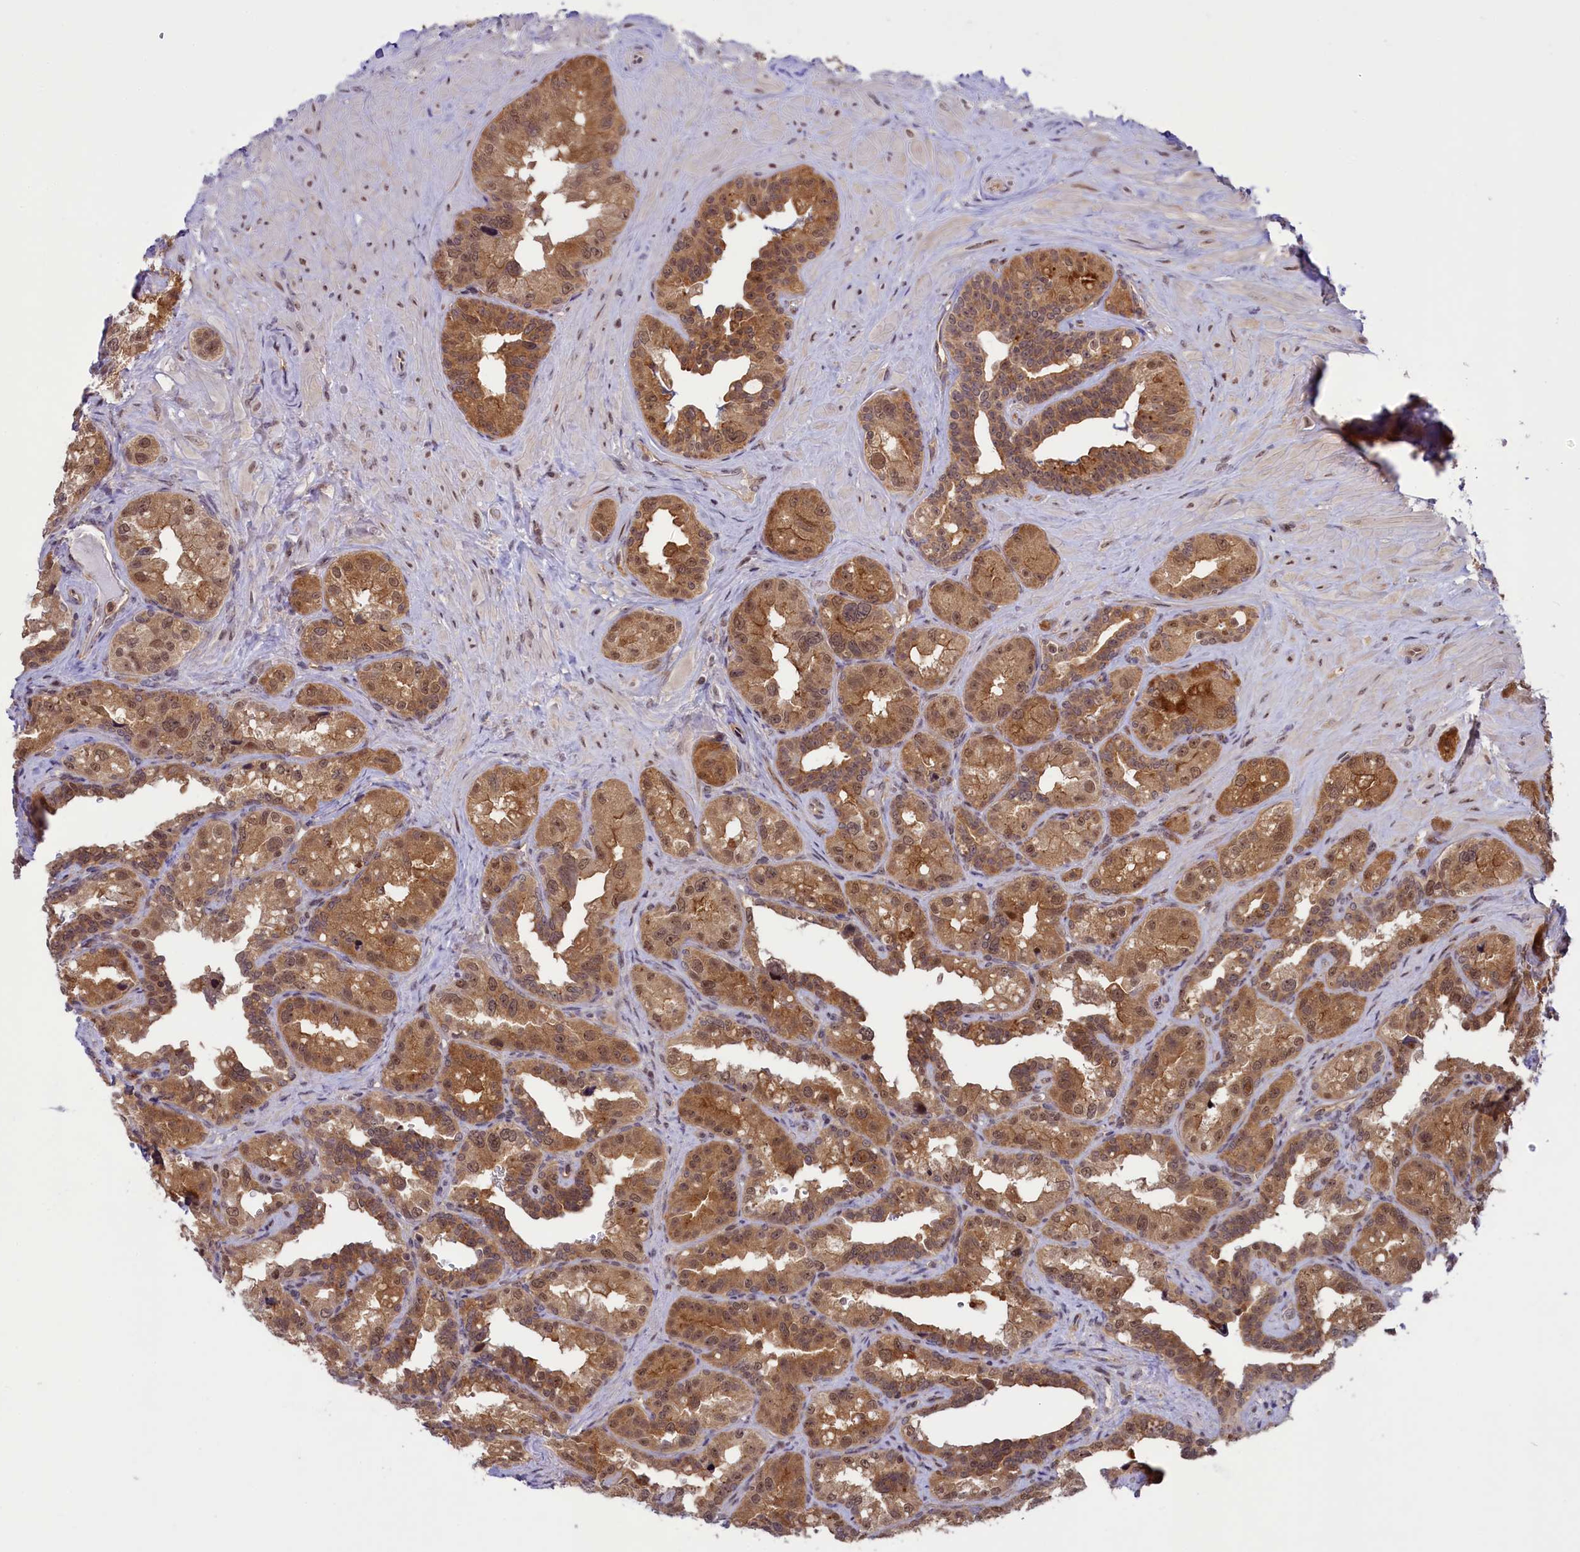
{"staining": {"intensity": "strong", "quantity": ">75%", "location": "cytoplasmic/membranous,nuclear"}, "tissue": "seminal vesicle", "cell_type": "Glandular cells", "image_type": "normal", "snomed": [{"axis": "morphology", "description": "Normal tissue, NOS"}, {"axis": "topography", "description": "Seminal veicle"}, {"axis": "topography", "description": "Peripheral nerve tissue"}], "caption": "Immunohistochemistry (IHC) of benign seminal vesicle shows high levels of strong cytoplasmic/membranous,nuclear positivity in approximately >75% of glandular cells. (brown staining indicates protein expression, while blue staining denotes nuclei).", "gene": "SLC7A6OS", "patient": {"sex": "male", "age": 67}}